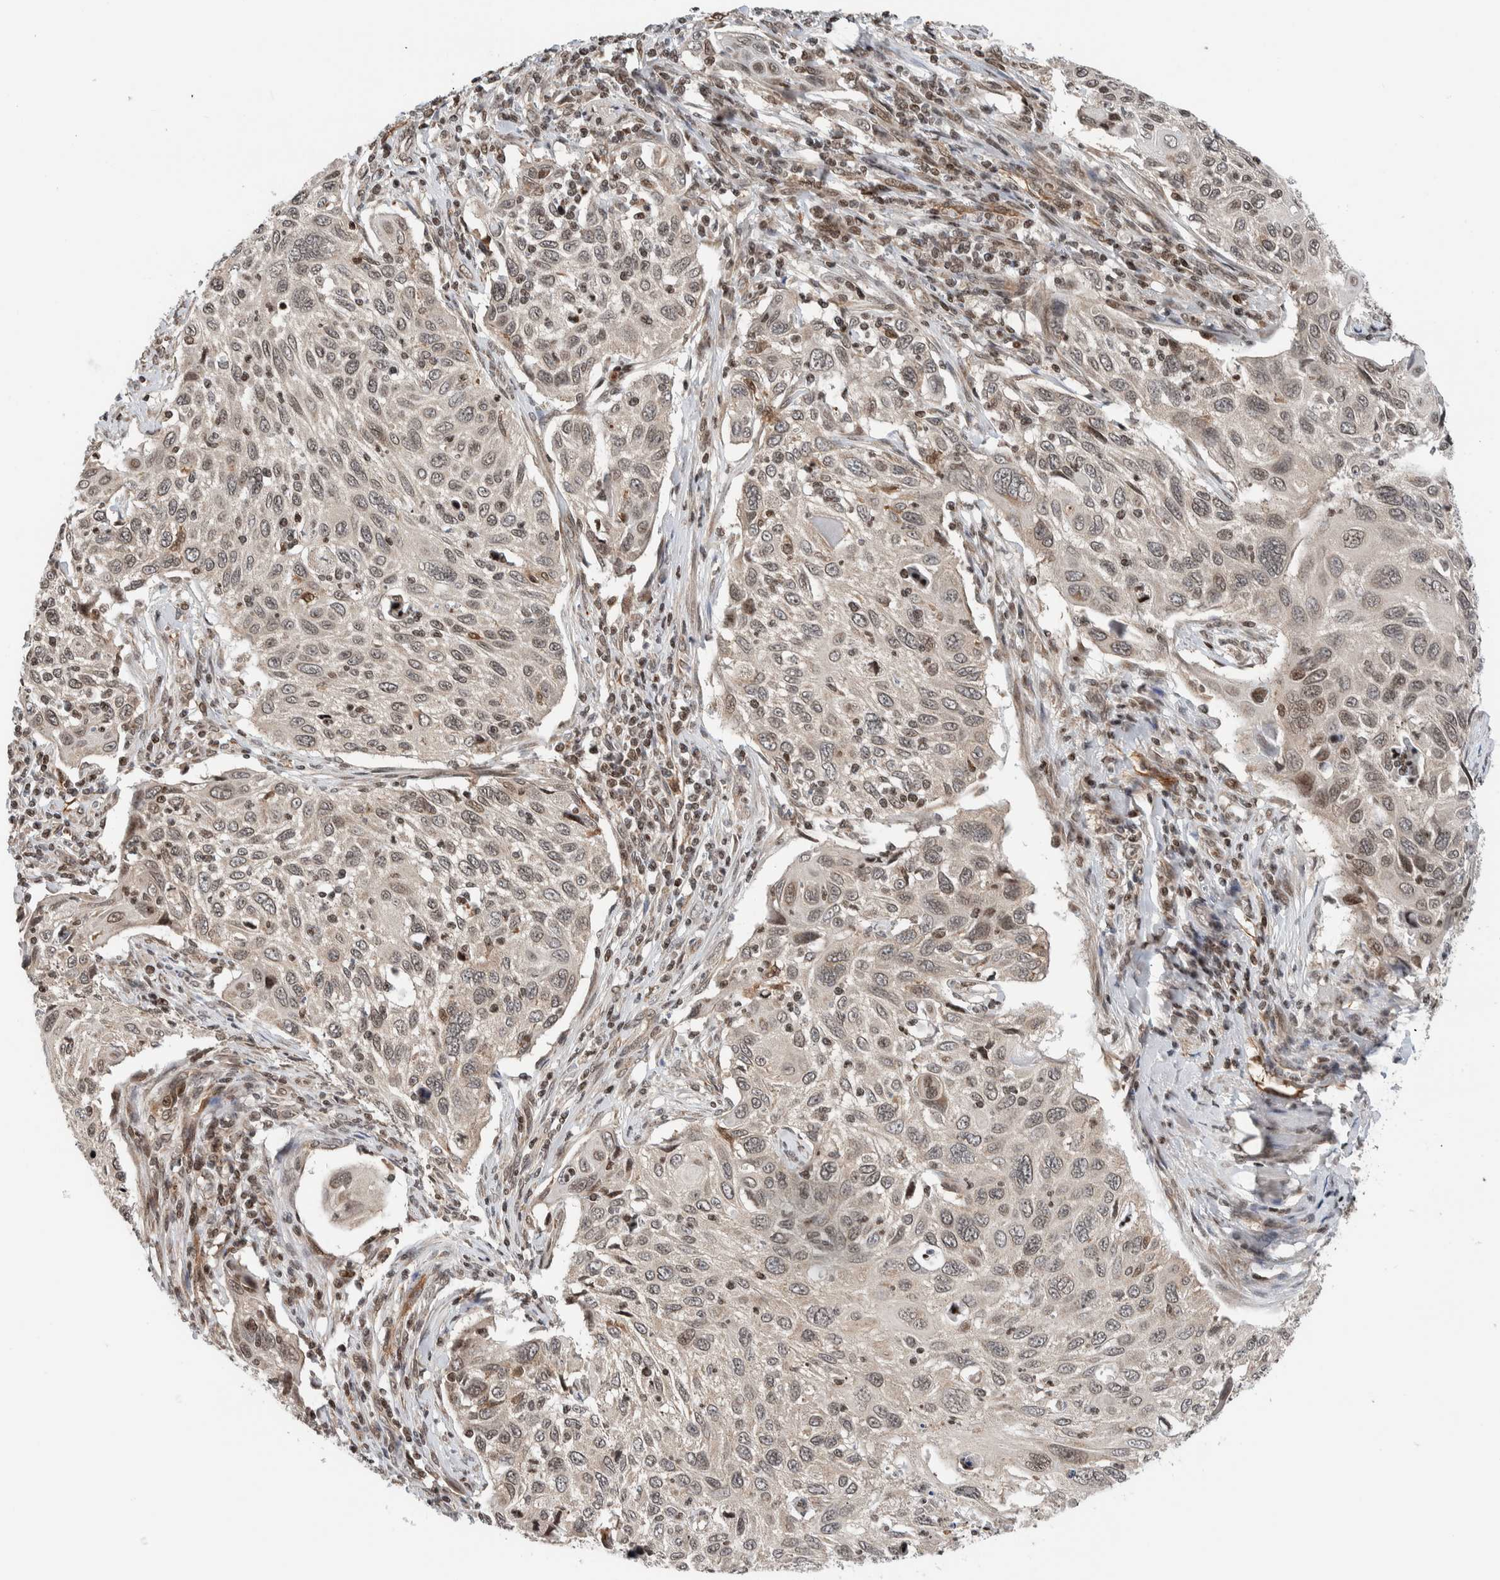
{"staining": {"intensity": "moderate", "quantity": "25%-75%", "location": "nuclear"}, "tissue": "cervical cancer", "cell_type": "Tumor cells", "image_type": "cancer", "snomed": [{"axis": "morphology", "description": "Squamous cell carcinoma, NOS"}, {"axis": "topography", "description": "Cervix"}], "caption": "IHC staining of cervical cancer (squamous cell carcinoma), which demonstrates medium levels of moderate nuclear positivity in approximately 25%-75% of tumor cells indicating moderate nuclear protein positivity. The staining was performed using DAB (3,3'-diaminobenzidine) (brown) for protein detection and nuclei were counterstained in hematoxylin (blue).", "gene": "NPLOC4", "patient": {"sex": "female", "age": 70}}